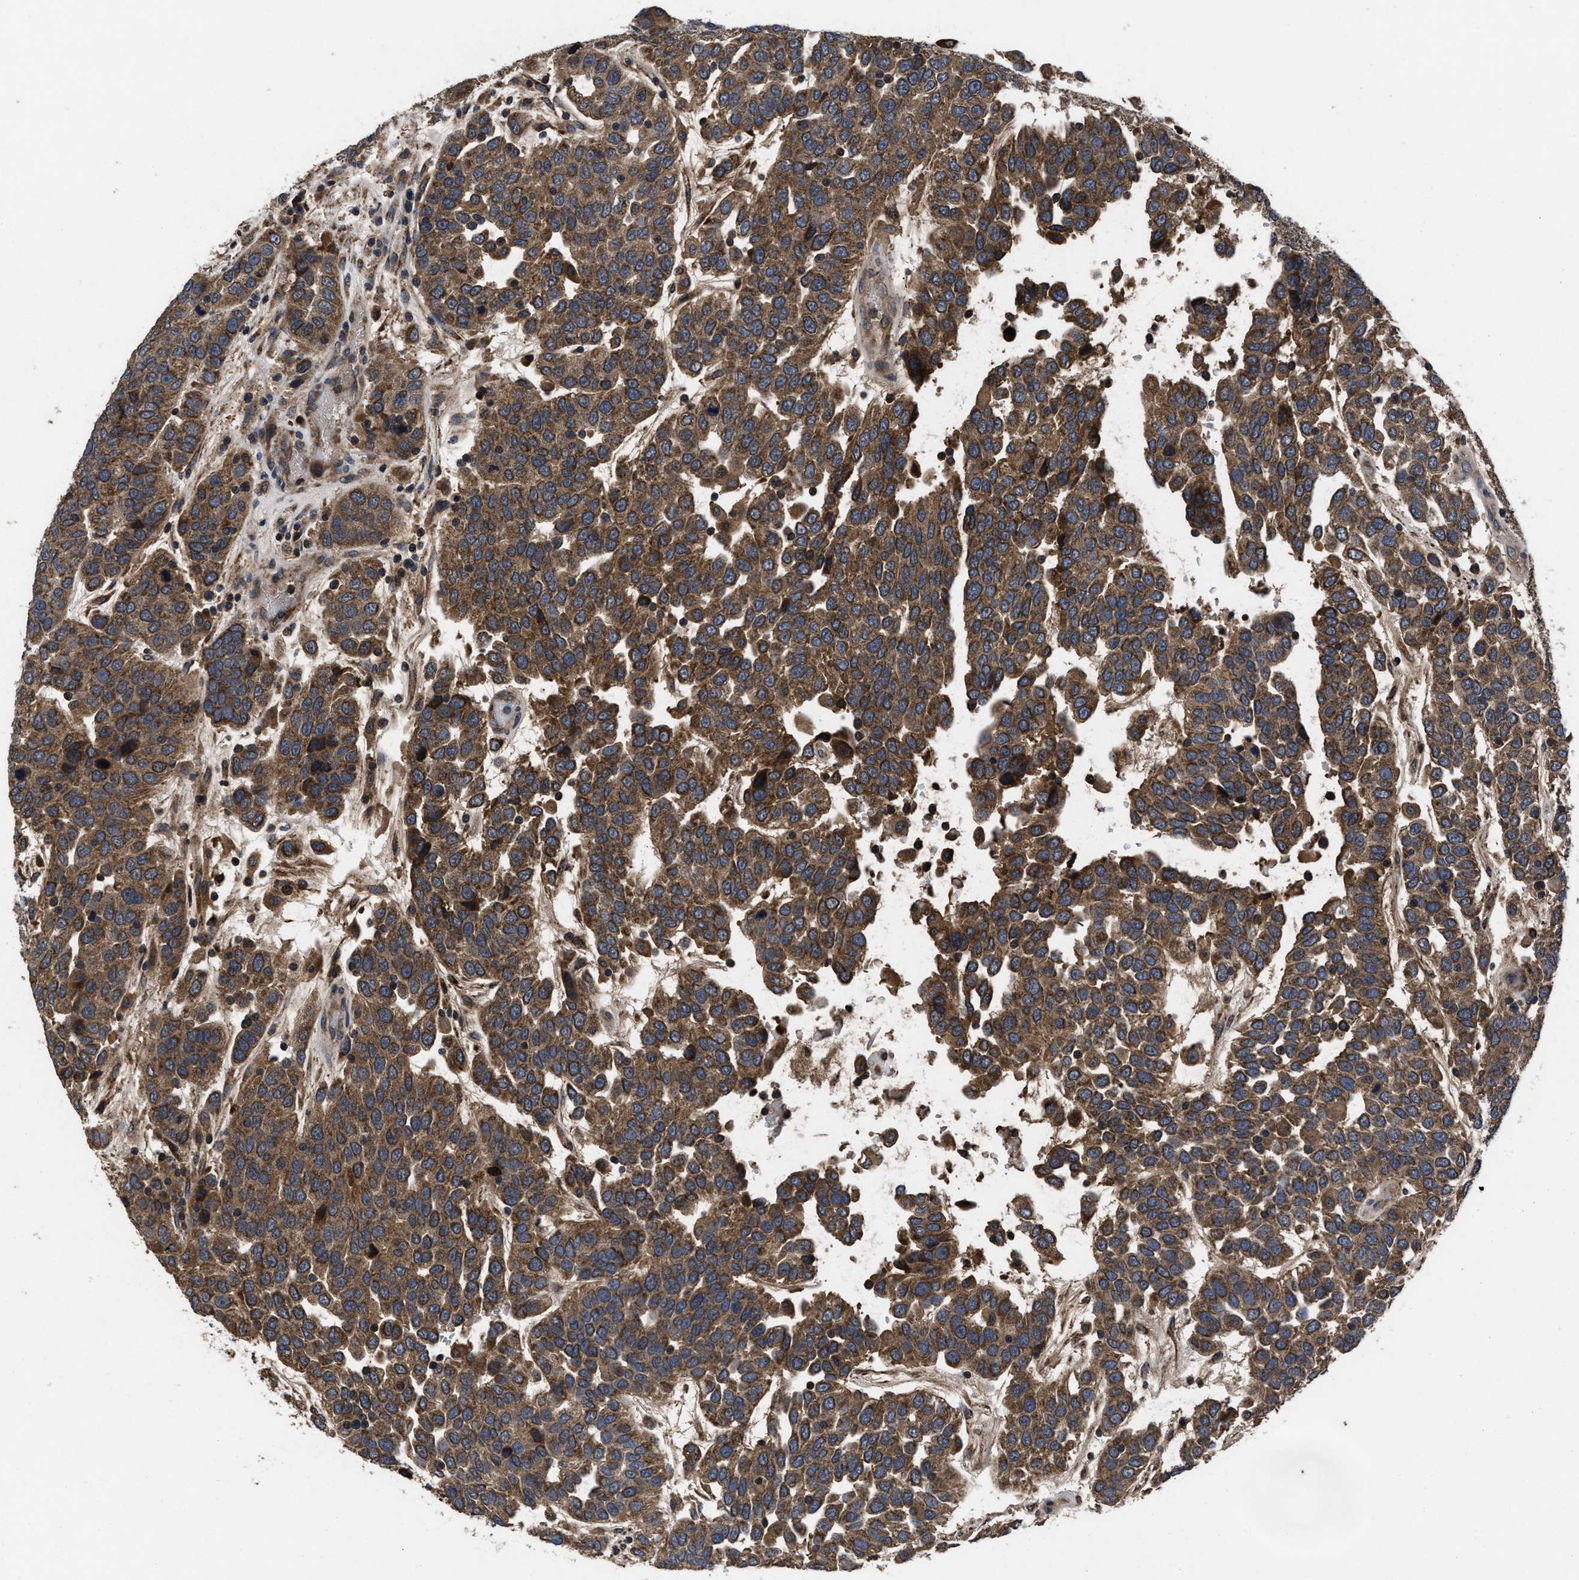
{"staining": {"intensity": "moderate", "quantity": ">75%", "location": "cytoplasmic/membranous"}, "tissue": "urothelial cancer", "cell_type": "Tumor cells", "image_type": "cancer", "snomed": [{"axis": "morphology", "description": "Urothelial carcinoma, High grade"}, {"axis": "topography", "description": "Urinary bladder"}], "caption": "Immunohistochemistry (IHC) of human urothelial cancer reveals medium levels of moderate cytoplasmic/membranous positivity in about >75% of tumor cells.", "gene": "LRRC3", "patient": {"sex": "female", "age": 80}}